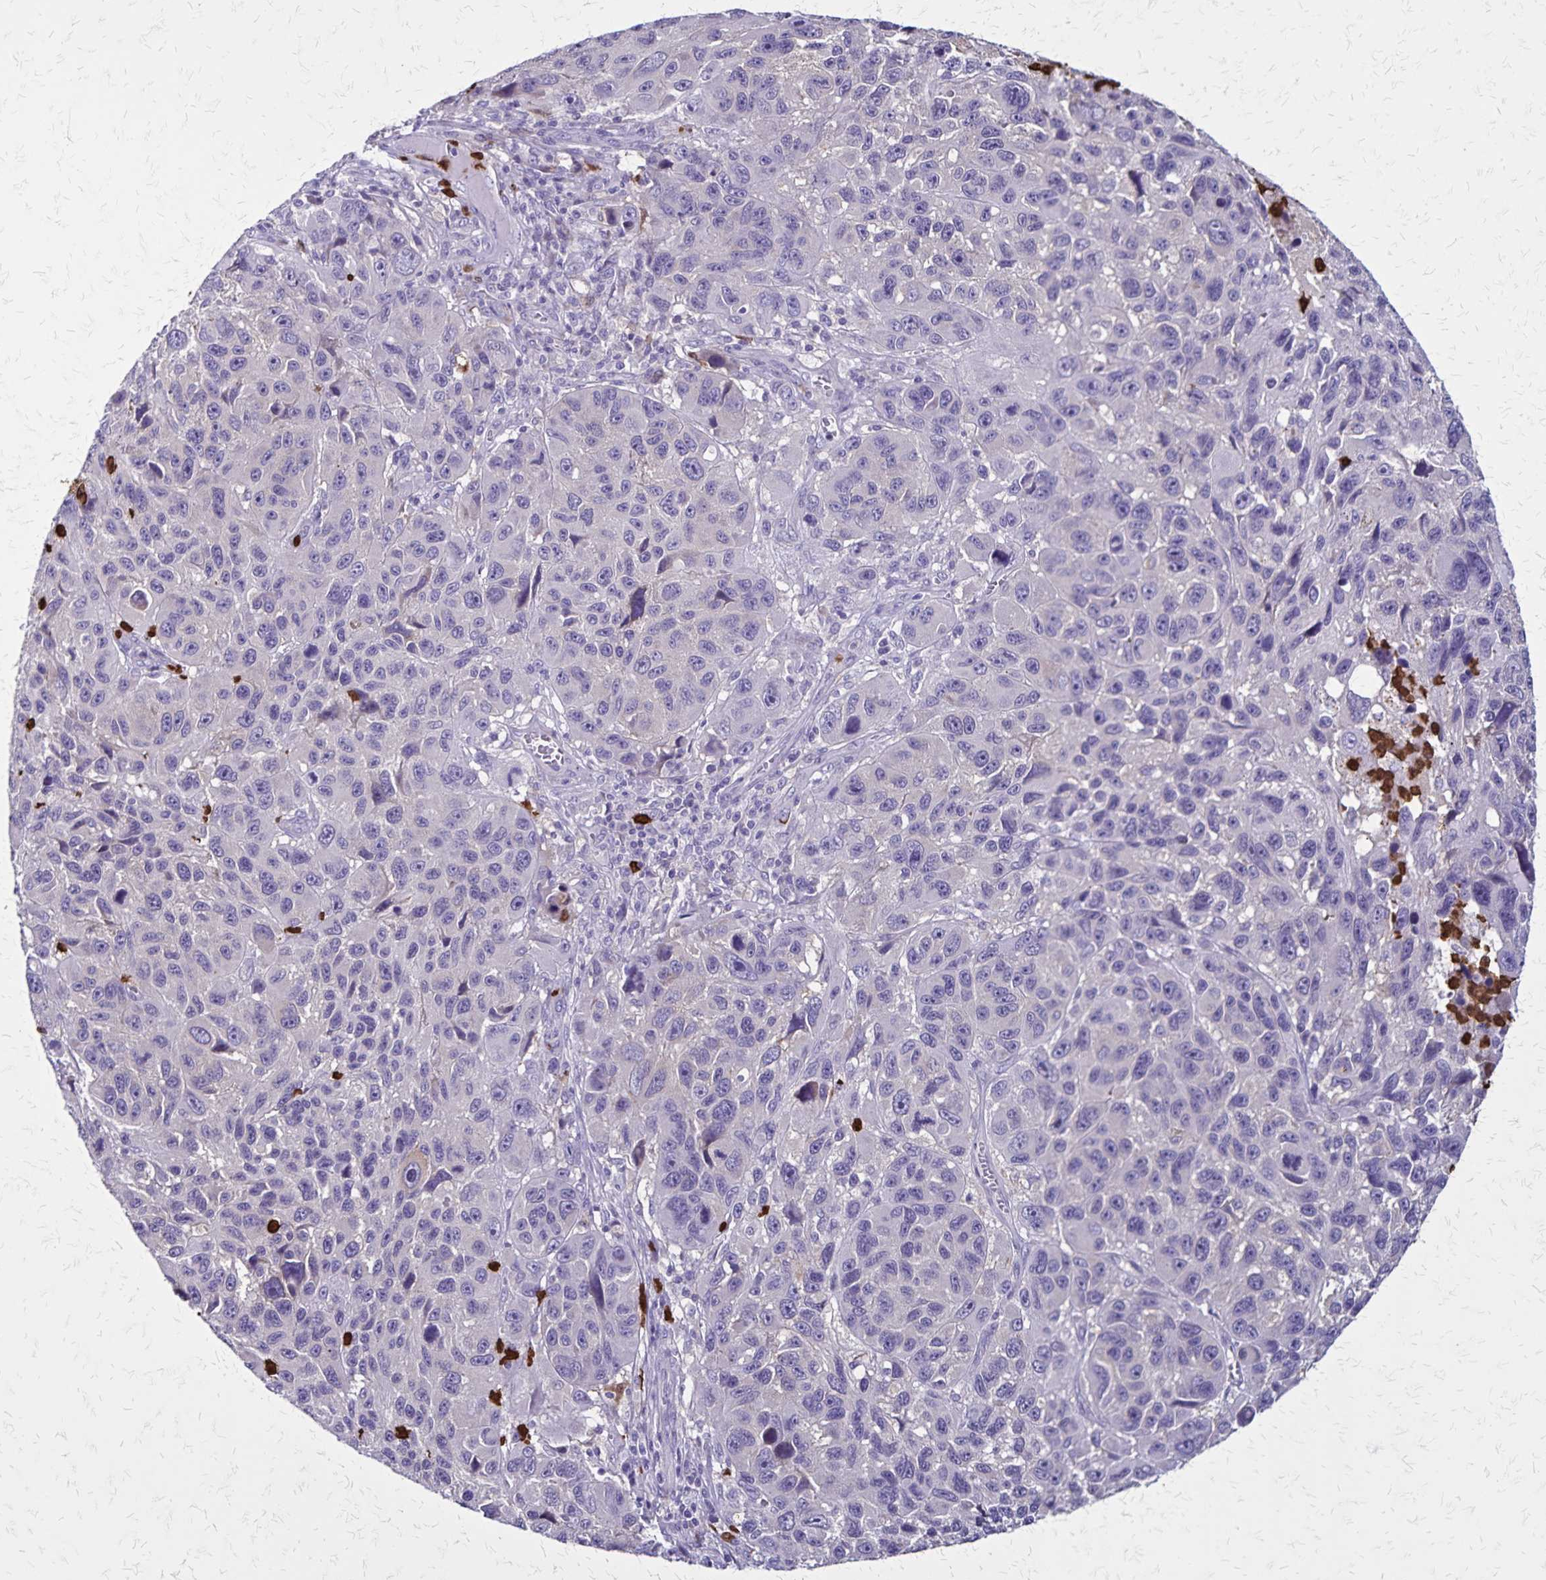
{"staining": {"intensity": "negative", "quantity": "none", "location": "none"}, "tissue": "melanoma", "cell_type": "Tumor cells", "image_type": "cancer", "snomed": [{"axis": "morphology", "description": "Malignant melanoma, NOS"}, {"axis": "topography", "description": "Skin"}], "caption": "This is an immunohistochemistry histopathology image of melanoma. There is no positivity in tumor cells.", "gene": "ULBP3", "patient": {"sex": "male", "age": 53}}